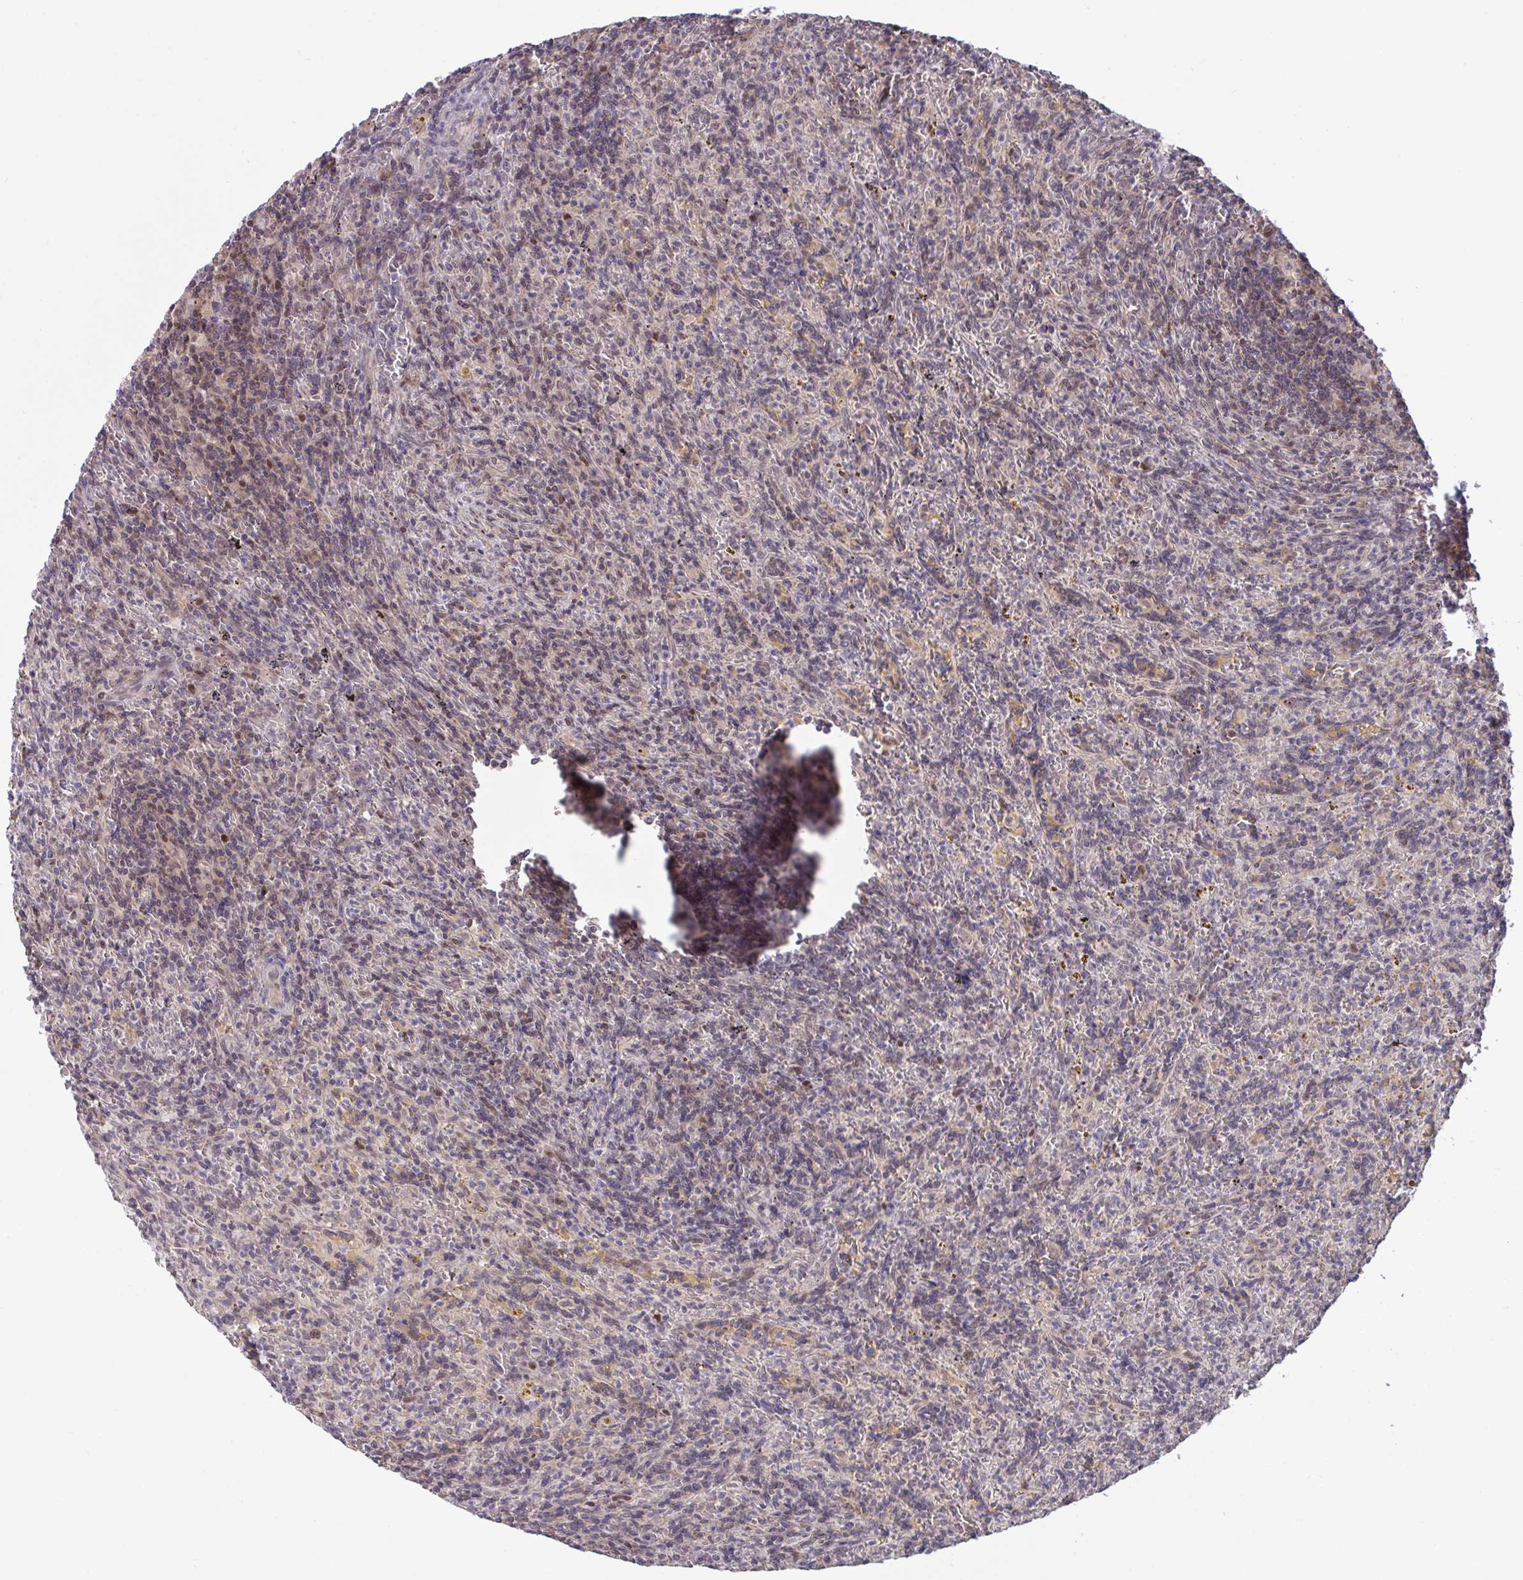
{"staining": {"intensity": "negative", "quantity": "none", "location": "none"}, "tissue": "lymphoma", "cell_type": "Tumor cells", "image_type": "cancer", "snomed": [{"axis": "morphology", "description": "Malignant lymphoma, non-Hodgkin's type, Low grade"}, {"axis": "topography", "description": "Spleen"}], "caption": "Immunohistochemistry of lymphoma reveals no expression in tumor cells. (DAB (3,3'-diaminobenzidine) immunohistochemistry with hematoxylin counter stain).", "gene": "ZNF444", "patient": {"sex": "female", "age": 70}}